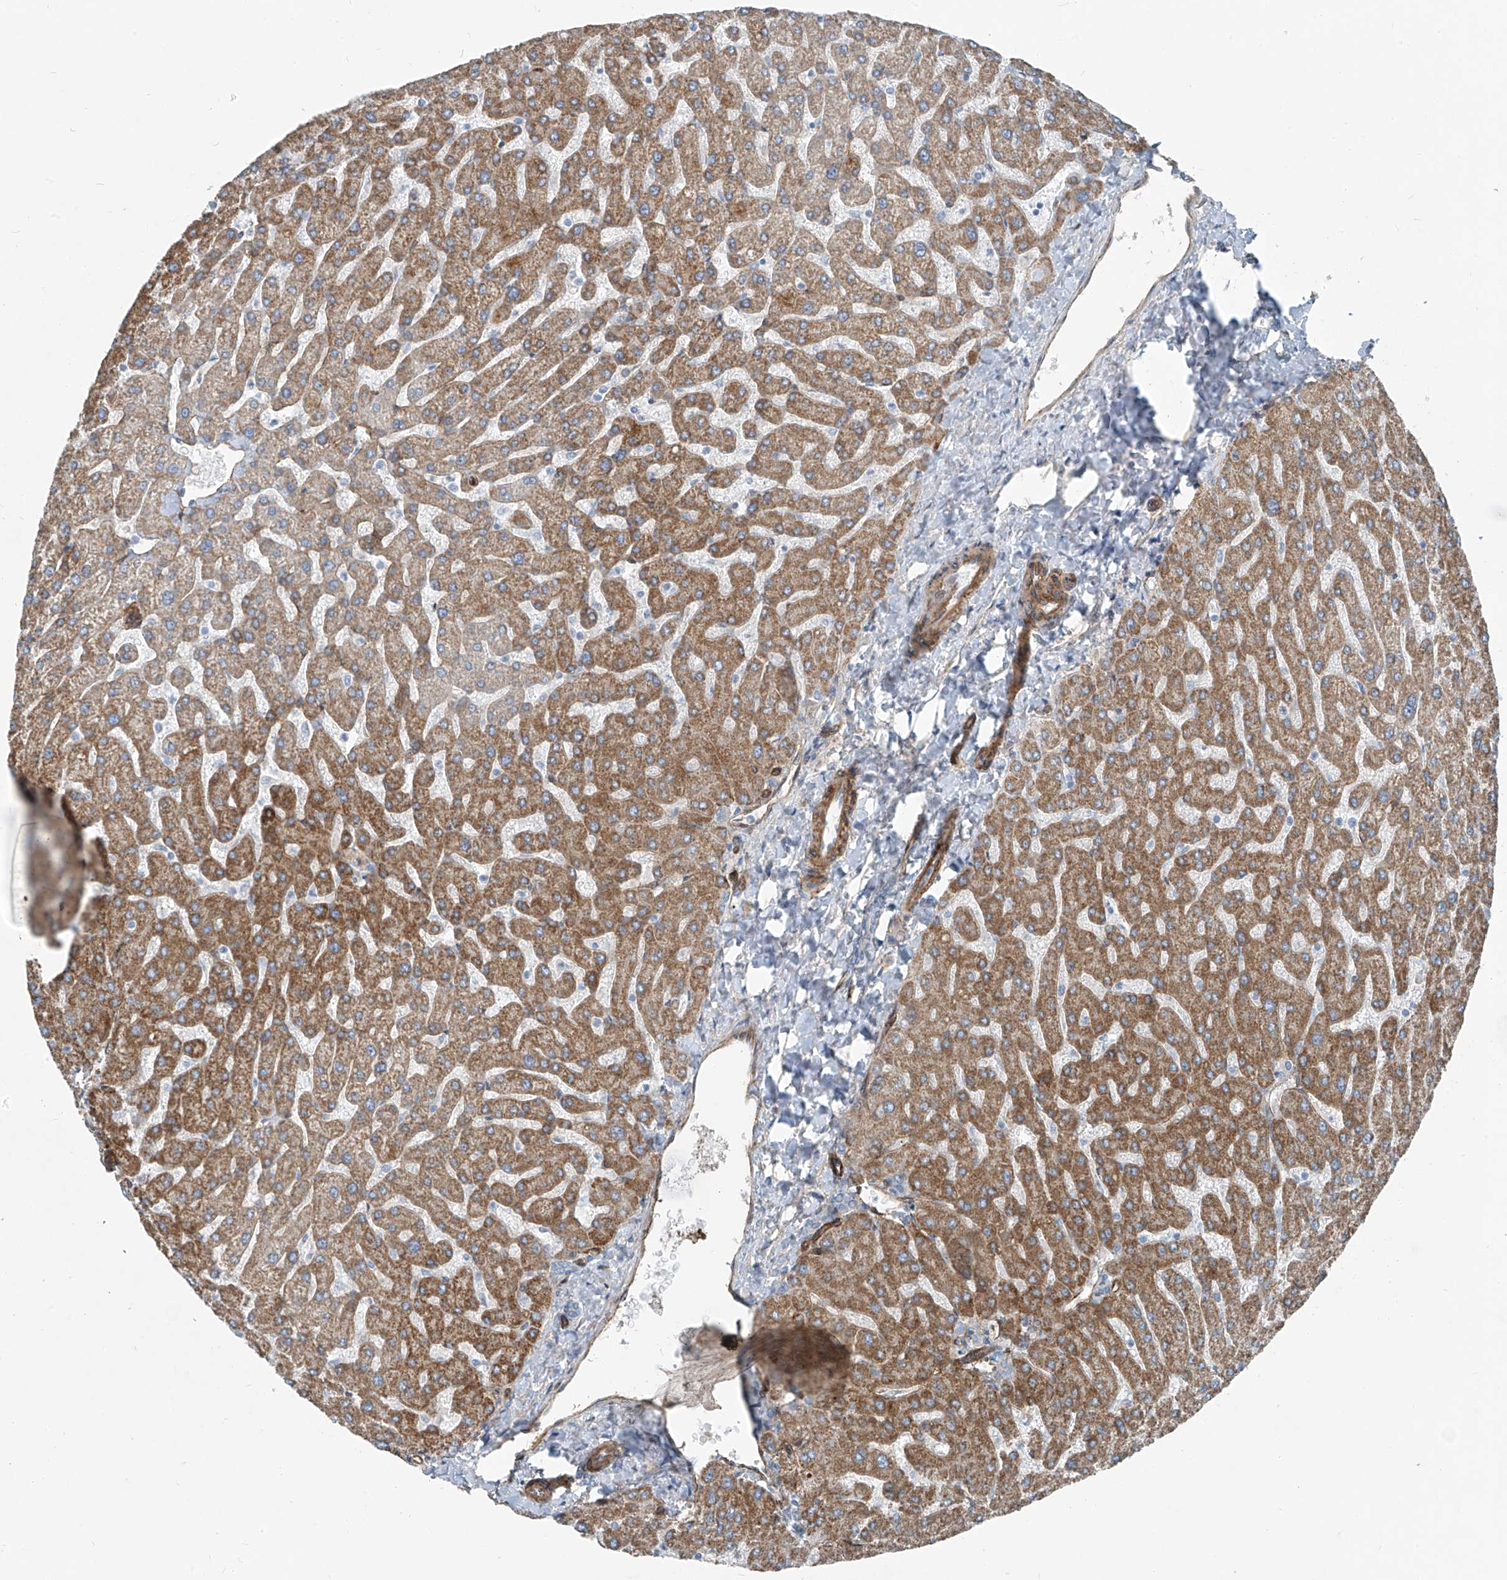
{"staining": {"intensity": "negative", "quantity": "none", "location": "none"}, "tissue": "liver", "cell_type": "Cholangiocytes", "image_type": "normal", "snomed": [{"axis": "morphology", "description": "Normal tissue, NOS"}, {"axis": "topography", "description": "Liver"}], "caption": "Immunohistochemistry (IHC) micrograph of unremarkable human liver stained for a protein (brown), which demonstrates no positivity in cholangiocytes.", "gene": "TNS2", "patient": {"sex": "male", "age": 55}}